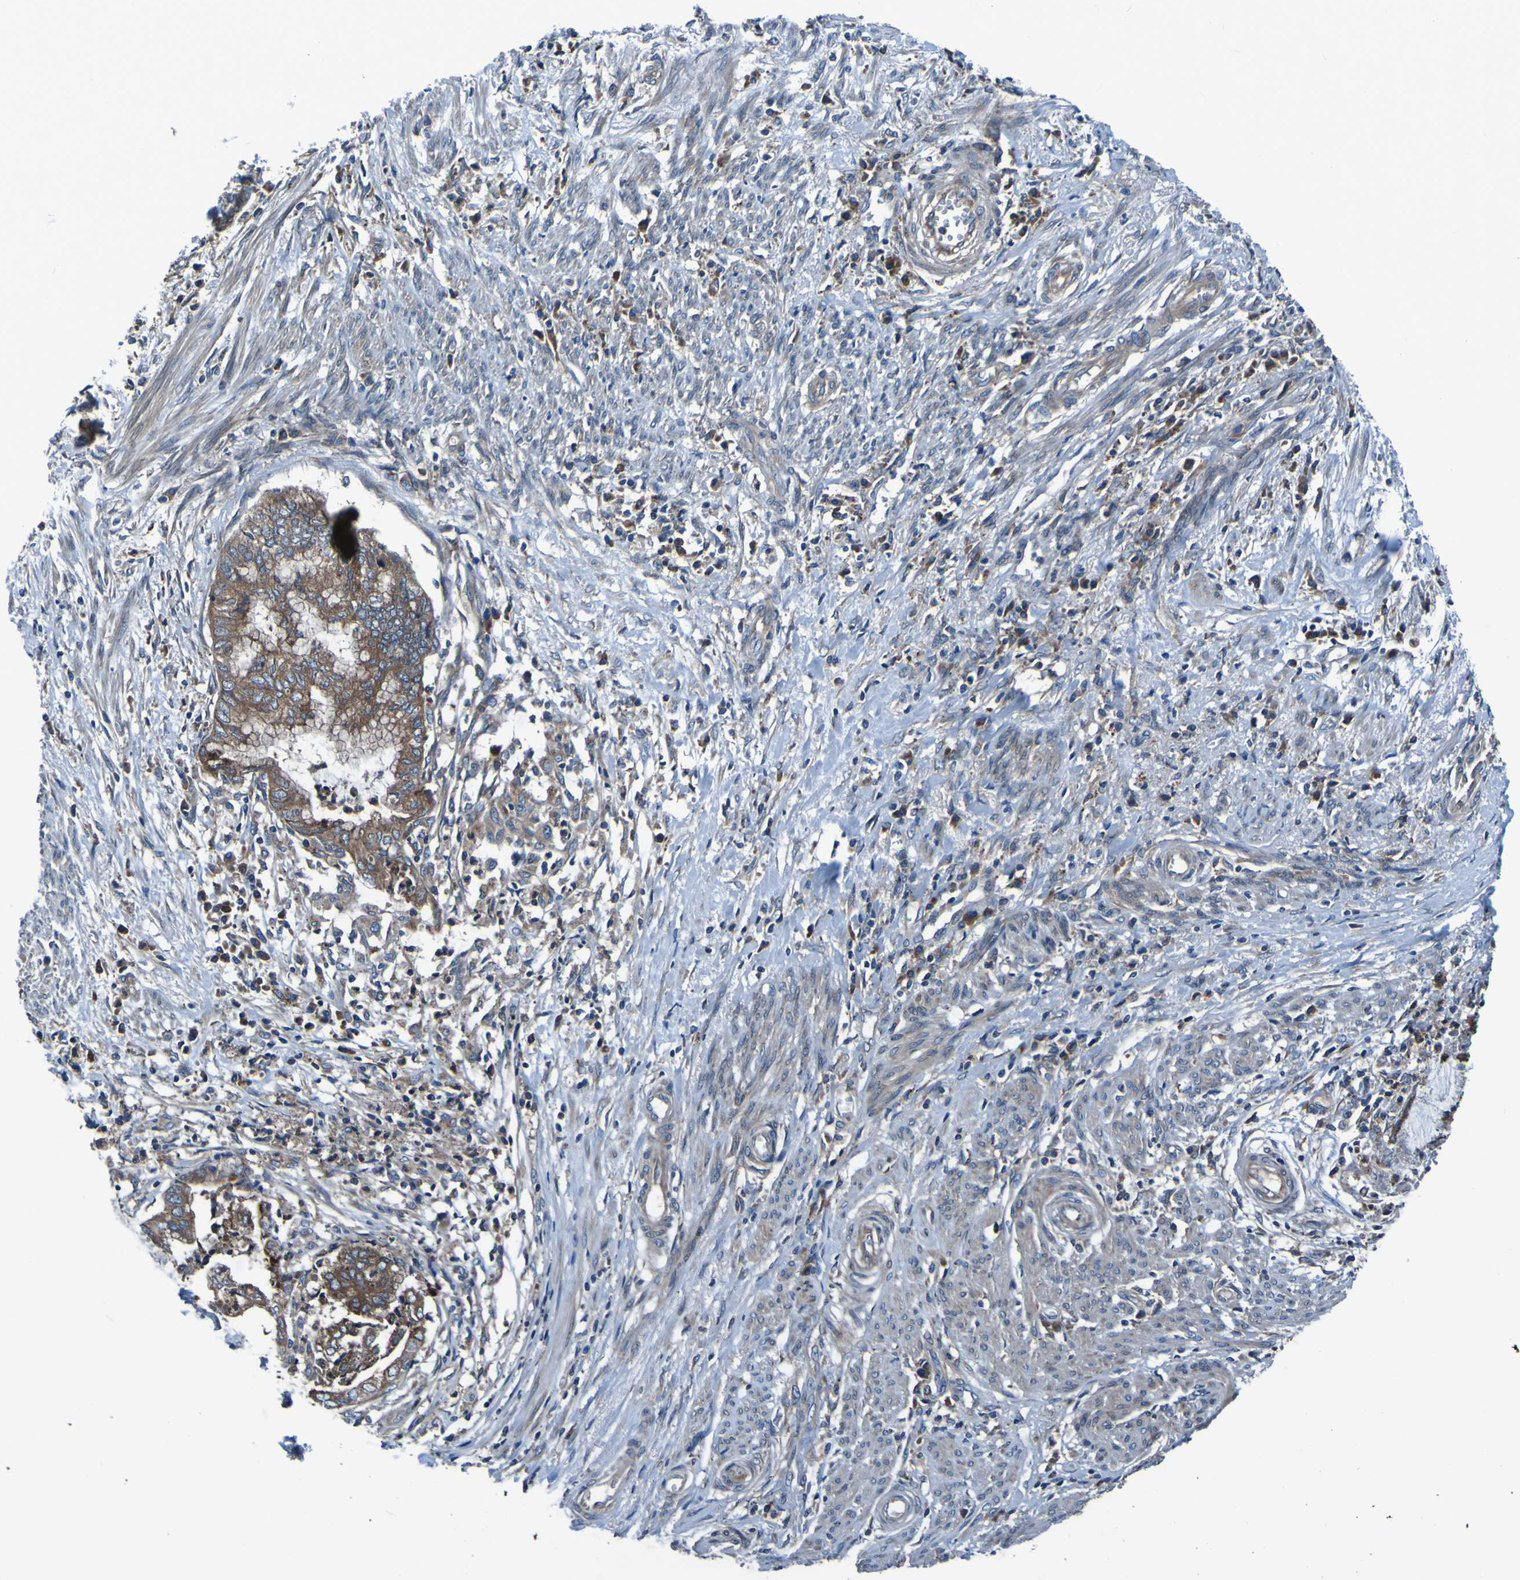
{"staining": {"intensity": "moderate", "quantity": ">75%", "location": "cytoplasmic/membranous"}, "tissue": "endometrial cancer", "cell_type": "Tumor cells", "image_type": "cancer", "snomed": [{"axis": "morphology", "description": "Necrosis, NOS"}, {"axis": "morphology", "description": "Adenocarcinoma, NOS"}, {"axis": "topography", "description": "Endometrium"}], "caption": "Tumor cells reveal medium levels of moderate cytoplasmic/membranous expression in about >75% of cells in human endometrial cancer (adenocarcinoma).", "gene": "RAB5B", "patient": {"sex": "female", "age": 79}}